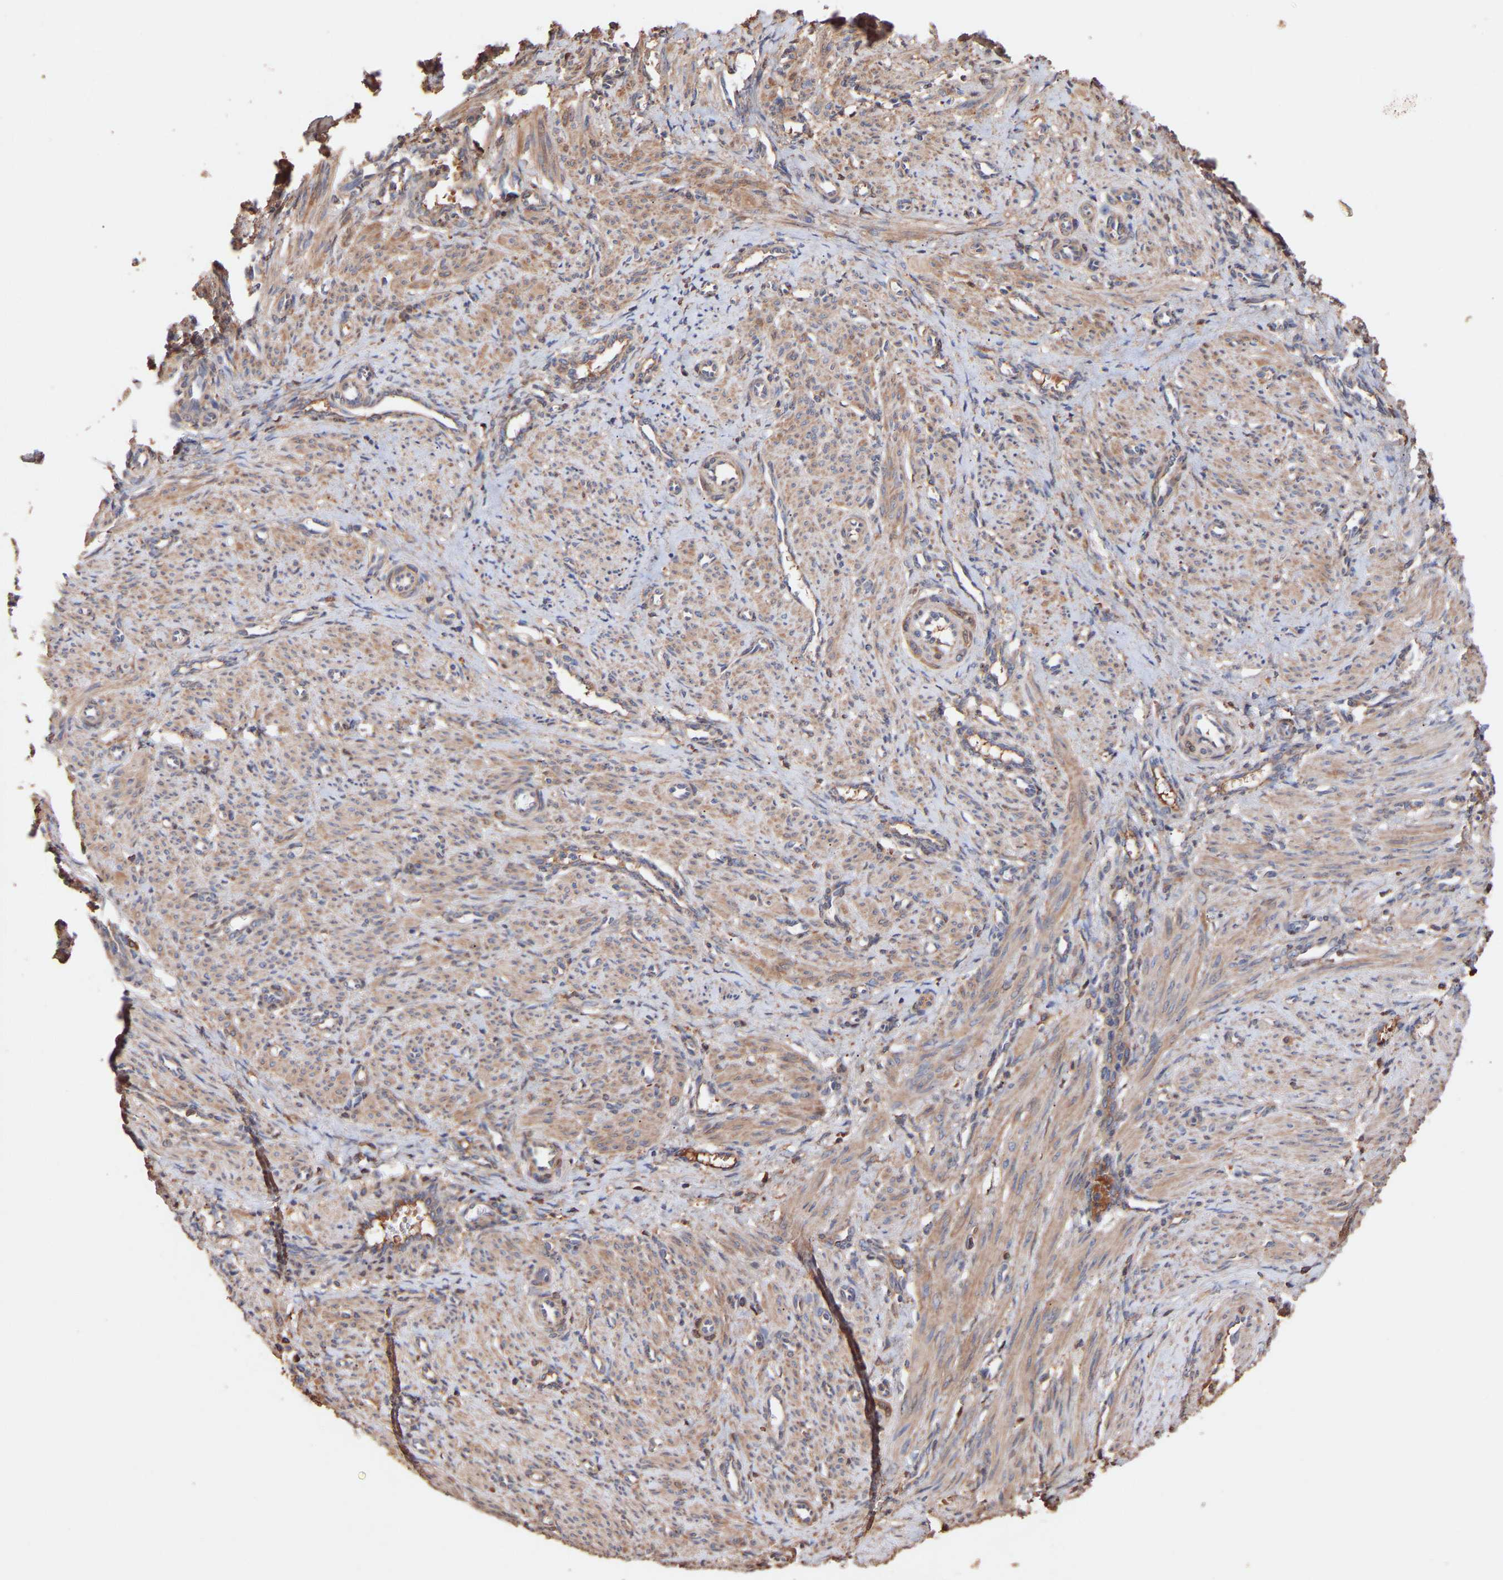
{"staining": {"intensity": "weak", "quantity": ">75%", "location": "cytoplasmic/membranous"}, "tissue": "smooth muscle", "cell_type": "Smooth muscle cells", "image_type": "normal", "snomed": [{"axis": "morphology", "description": "Normal tissue, NOS"}, {"axis": "topography", "description": "Endometrium"}], "caption": "Immunohistochemical staining of benign human smooth muscle shows low levels of weak cytoplasmic/membranous expression in approximately >75% of smooth muscle cells. (brown staining indicates protein expression, while blue staining denotes nuclei).", "gene": "TMEM268", "patient": {"sex": "female", "age": 33}}